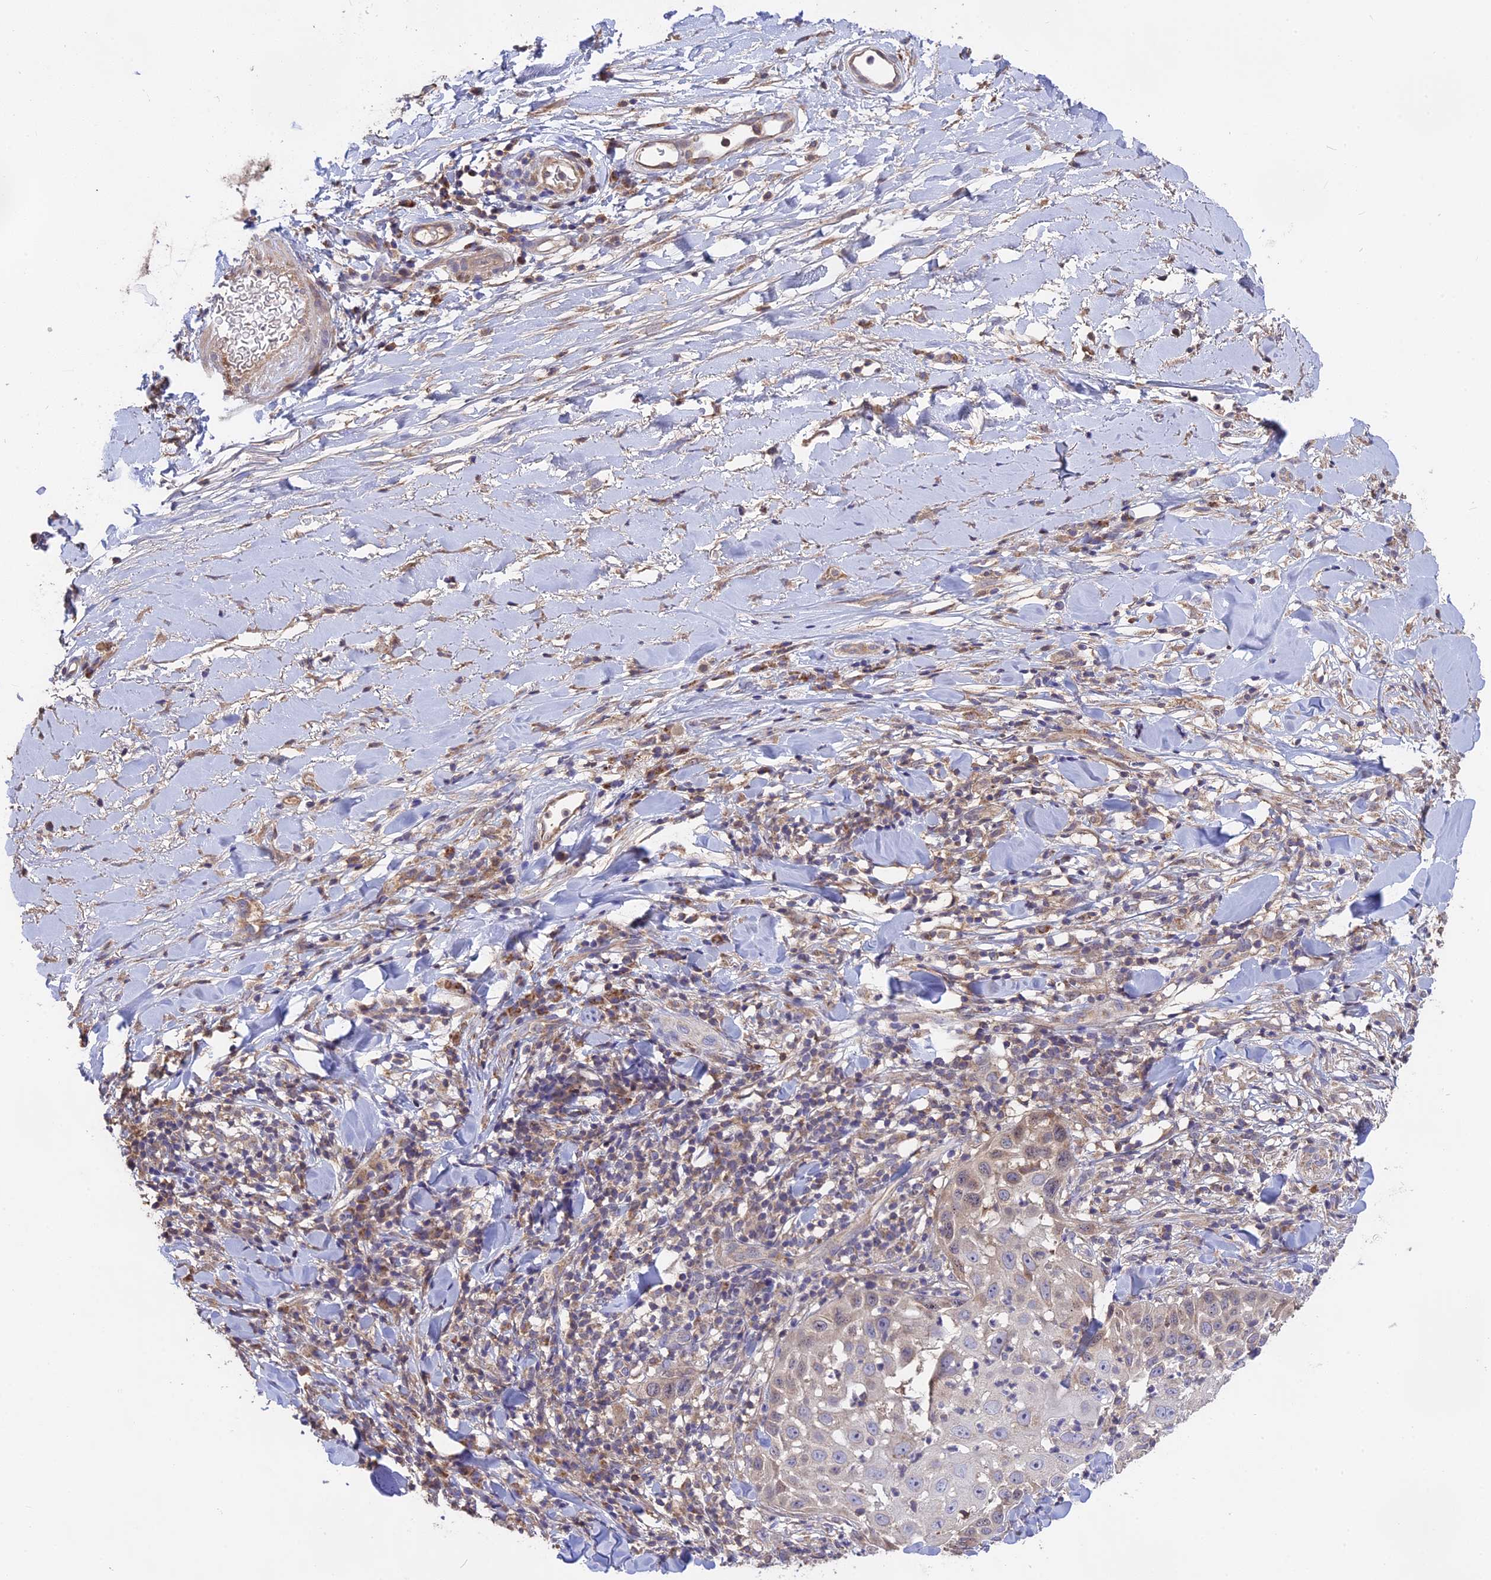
{"staining": {"intensity": "weak", "quantity": "<25%", "location": "cytoplasmic/membranous"}, "tissue": "skin cancer", "cell_type": "Tumor cells", "image_type": "cancer", "snomed": [{"axis": "morphology", "description": "Squamous cell carcinoma, NOS"}, {"axis": "topography", "description": "Skin"}], "caption": "Immunohistochemical staining of human squamous cell carcinoma (skin) demonstrates no significant positivity in tumor cells.", "gene": "NUDT8", "patient": {"sex": "female", "age": 44}}